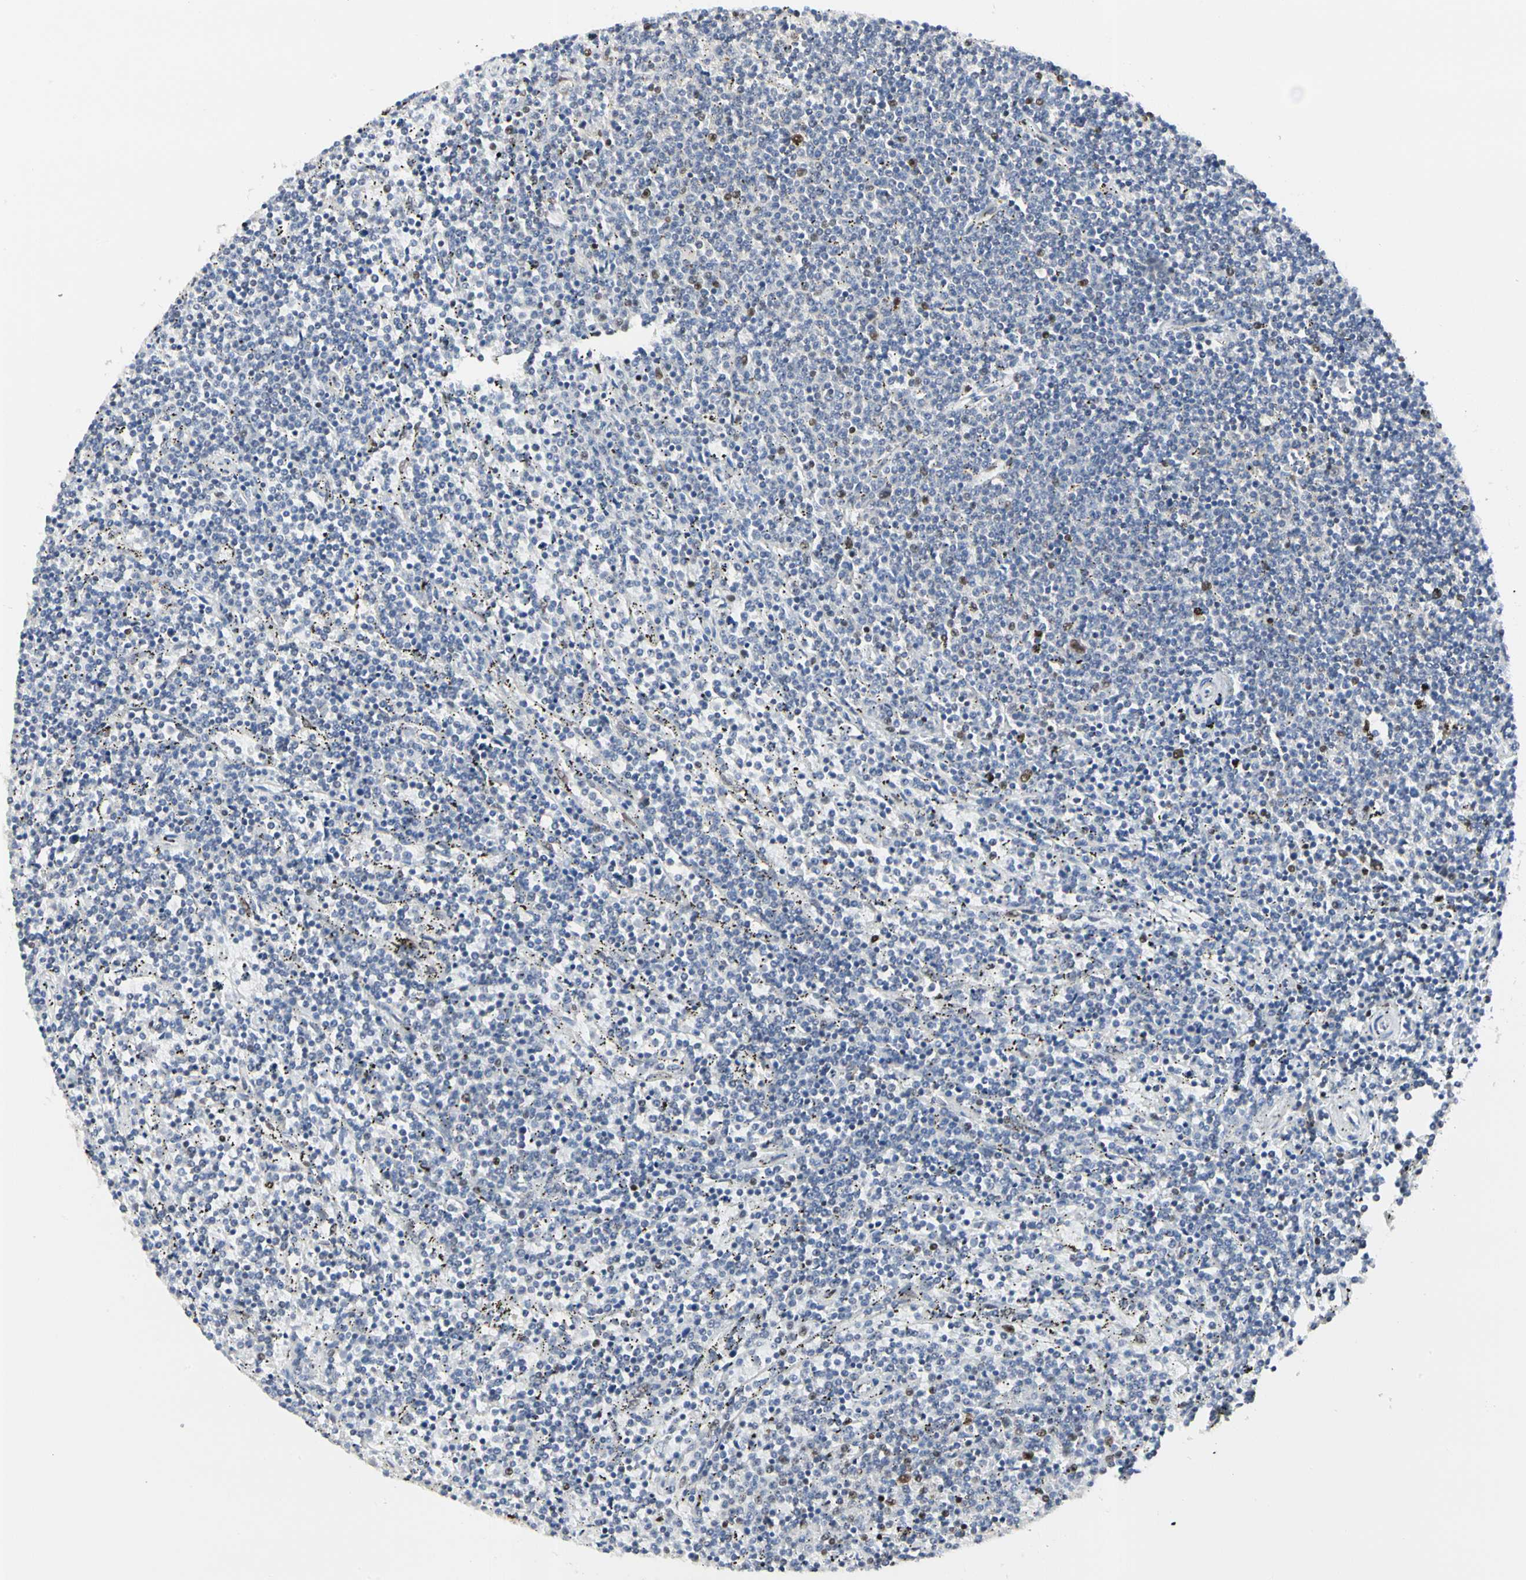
{"staining": {"intensity": "weak", "quantity": "<25%", "location": "nuclear"}, "tissue": "lymphoma", "cell_type": "Tumor cells", "image_type": "cancer", "snomed": [{"axis": "morphology", "description": "Malignant lymphoma, non-Hodgkin's type, Low grade"}, {"axis": "topography", "description": "Spleen"}], "caption": "Immunohistochemistry (IHC) histopathology image of lymphoma stained for a protein (brown), which demonstrates no positivity in tumor cells. Nuclei are stained in blue.", "gene": "PRMT3", "patient": {"sex": "female", "age": 50}}